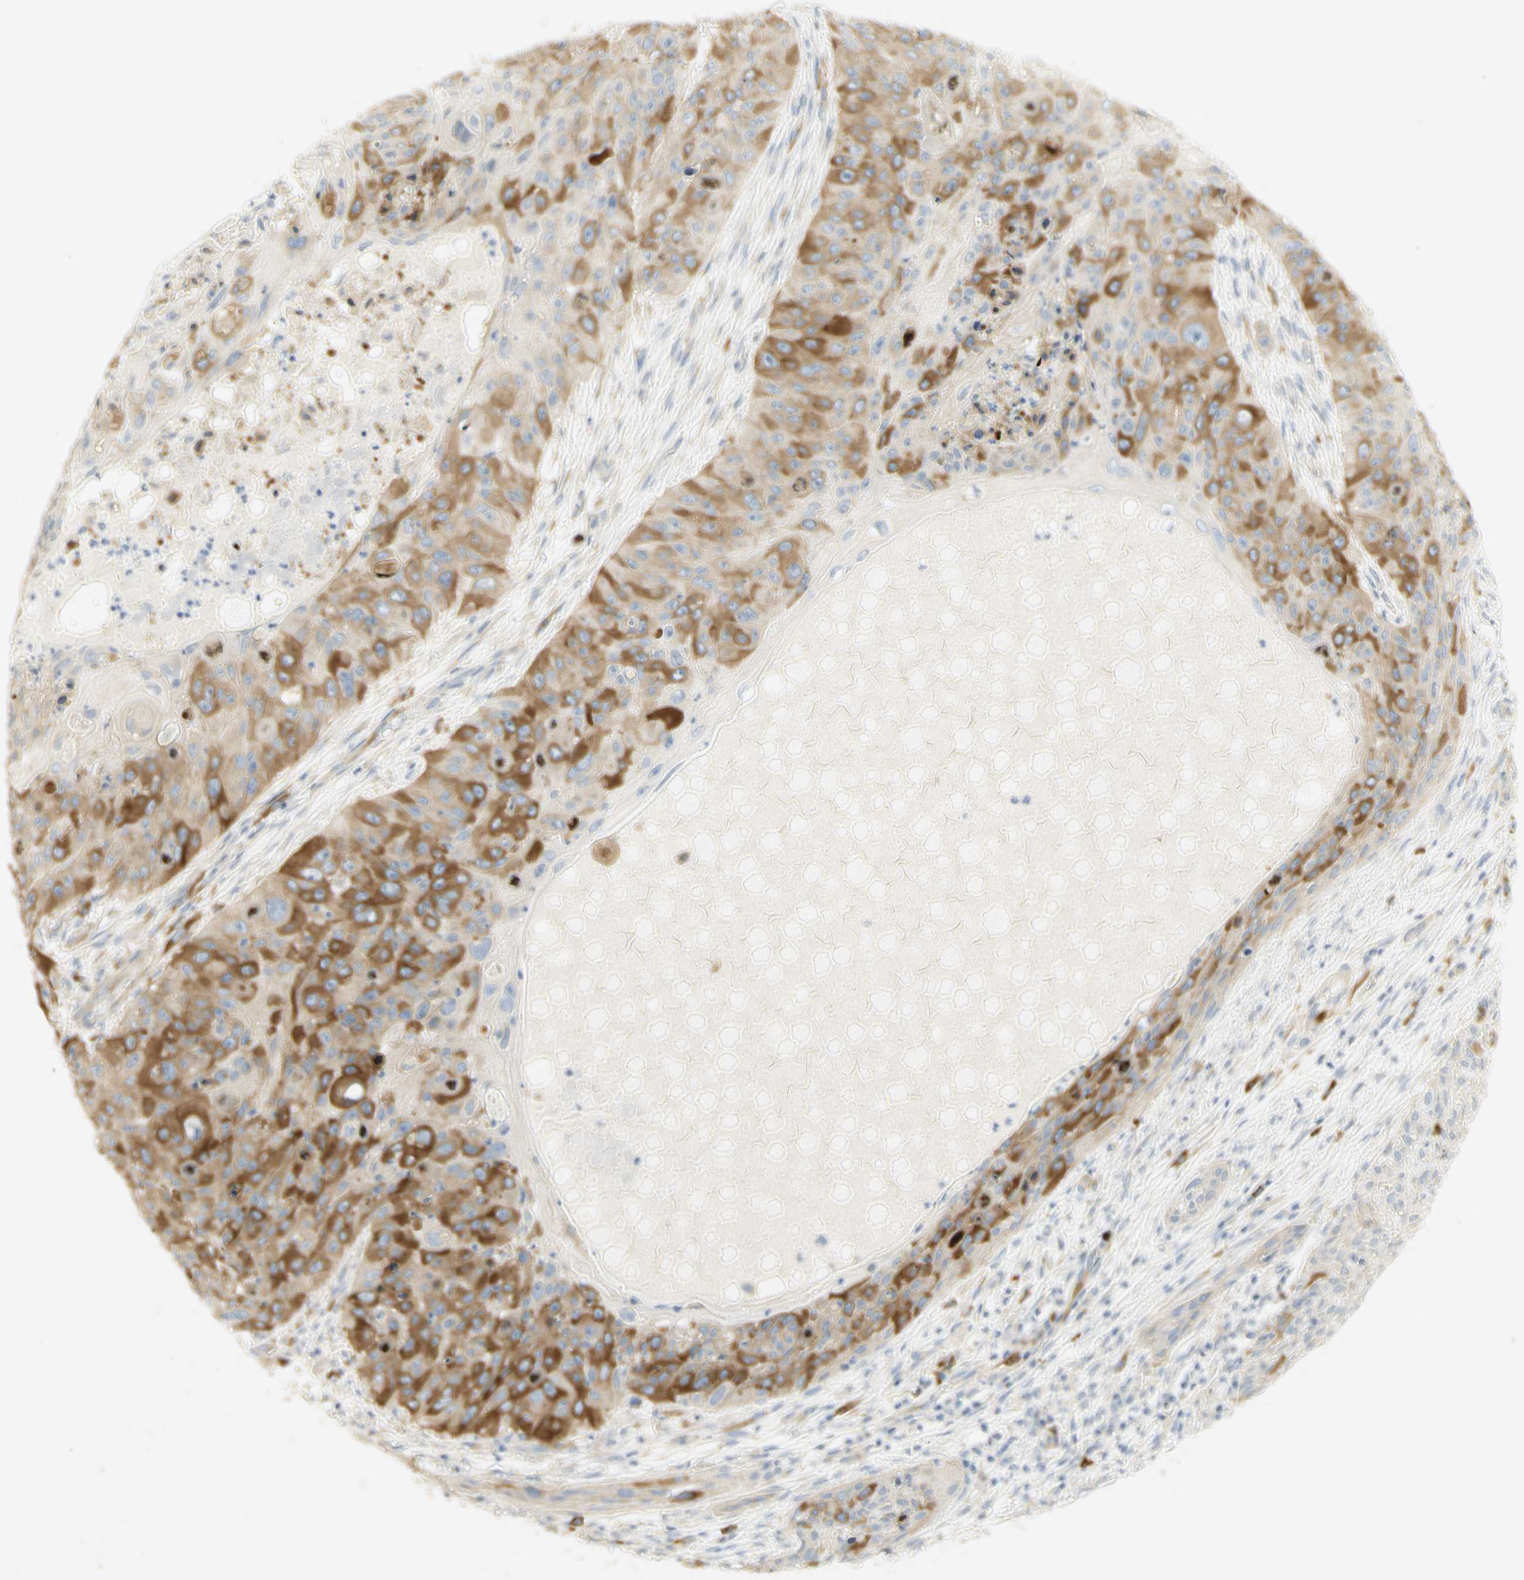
{"staining": {"intensity": "moderate", "quantity": ">75%", "location": "cytoplasmic/membranous"}, "tissue": "skin cancer", "cell_type": "Tumor cells", "image_type": "cancer", "snomed": [{"axis": "morphology", "description": "Squamous cell carcinoma, NOS"}, {"axis": "topography", "description": "Skin"}], "caption": "Moderate cytoplasmic/membranous expression is seen in about >75% of tumor cells in squamous cell carcinoma (skin).", "gene": "KIF11", "patient": {"sex": "female", "age": 80}}